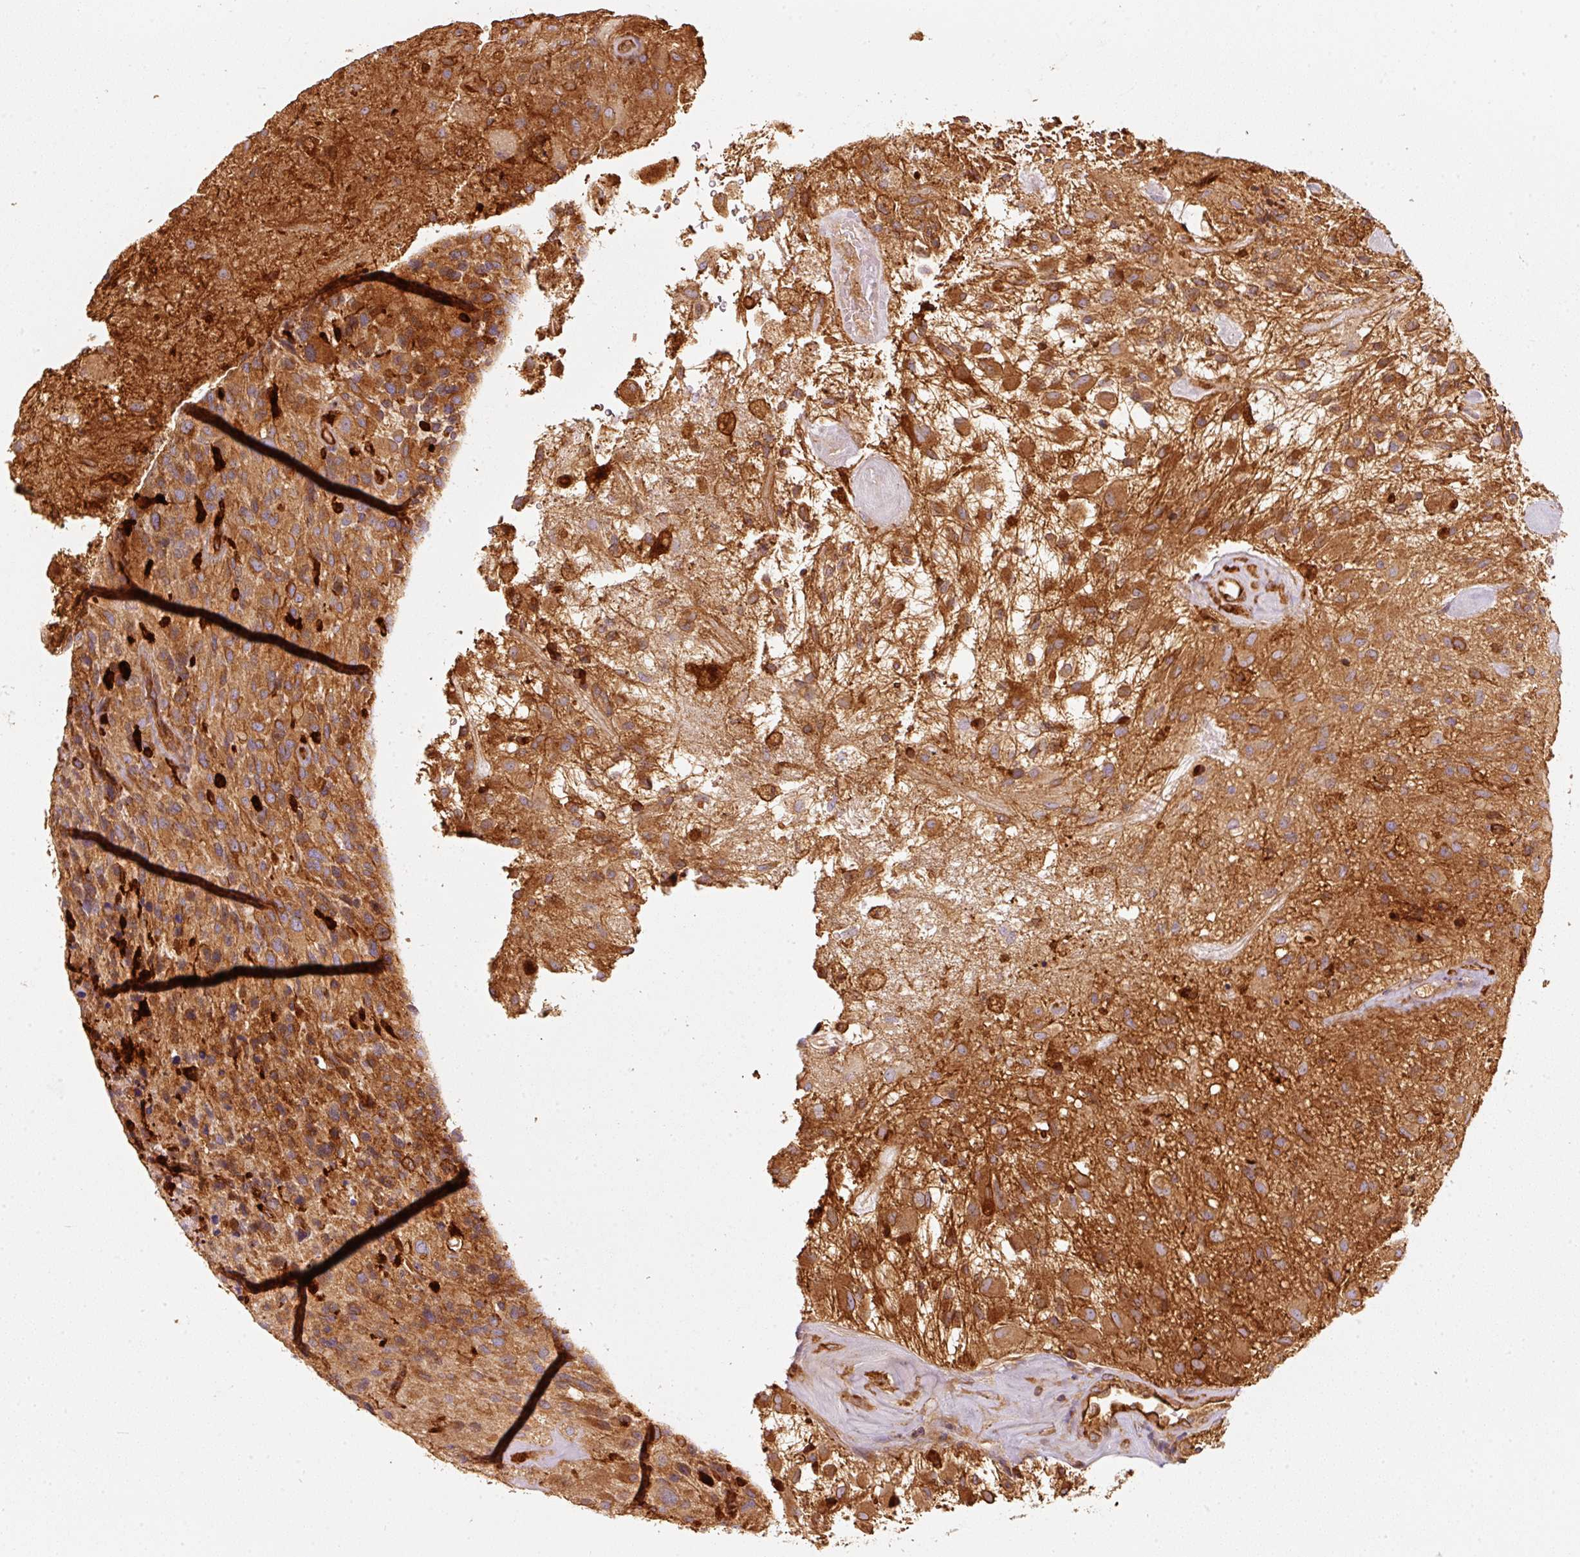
{"staining": {"intensity": "moderate", "quantity": "25%-75%", "location": "cytoplasmic/membranous"}, "tissue": "glioma", "cell_type": "Tumor cells", "image_type": "cancer", "snomed": [{"axis": "morphology", "description": "Glioma, malignant, High grade"}, {"axis": "topography", "description": "Brain"}], "caption": "IHC staining of glioma, which displays medium levels of moderate cytoplasmic/membranous staining in about 25%-75% of tumor cells indicating moderate cytoplasmic/membranous protein expression. The staining was performed using DAB (brown) for protein detection and nuclei were counterstained in hematoxylin (blue).", "gene": "IQGAP2", "patient": {"sex": "female", "age": 67}}